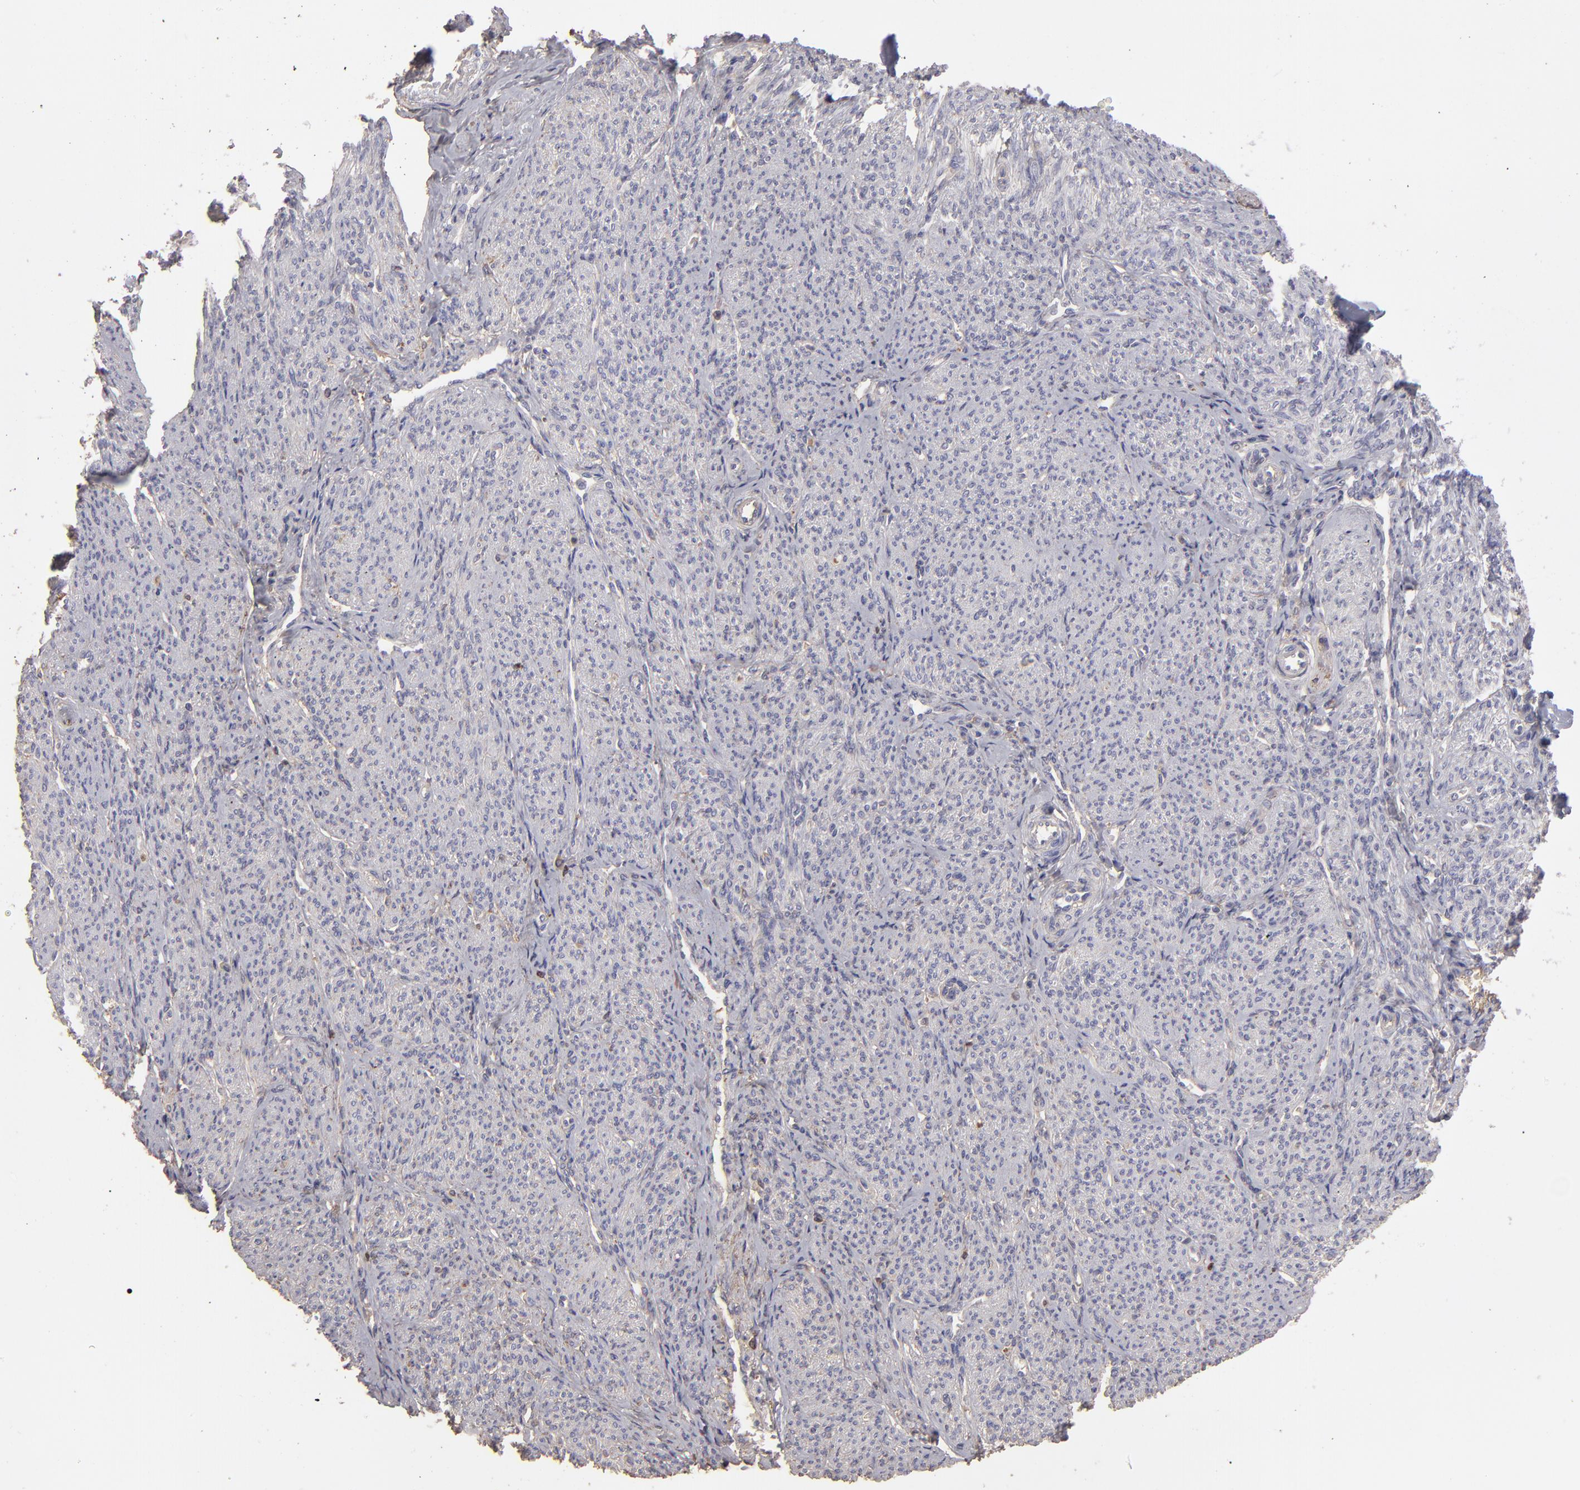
{"staining": {"intensity": "negative", "quantity": "none", "location": "none"}, "tissue": "smooth muscle", "cell_type": "Smooth muscle cells", "image_type": "normal", "snomed": [{"axis": "morphology", "description": "Normal tissue, NOS"}, {"axis": "topography", "description": "Smooth muscle"}], "caption": "This is an immunohistochemistry (IHC) photomicrograph of unremarkable smooth muscle. There is no positivity in smooth muscle cells.", "gene": "ABCC4", "patient": {"sex": "female", "age": 65}}